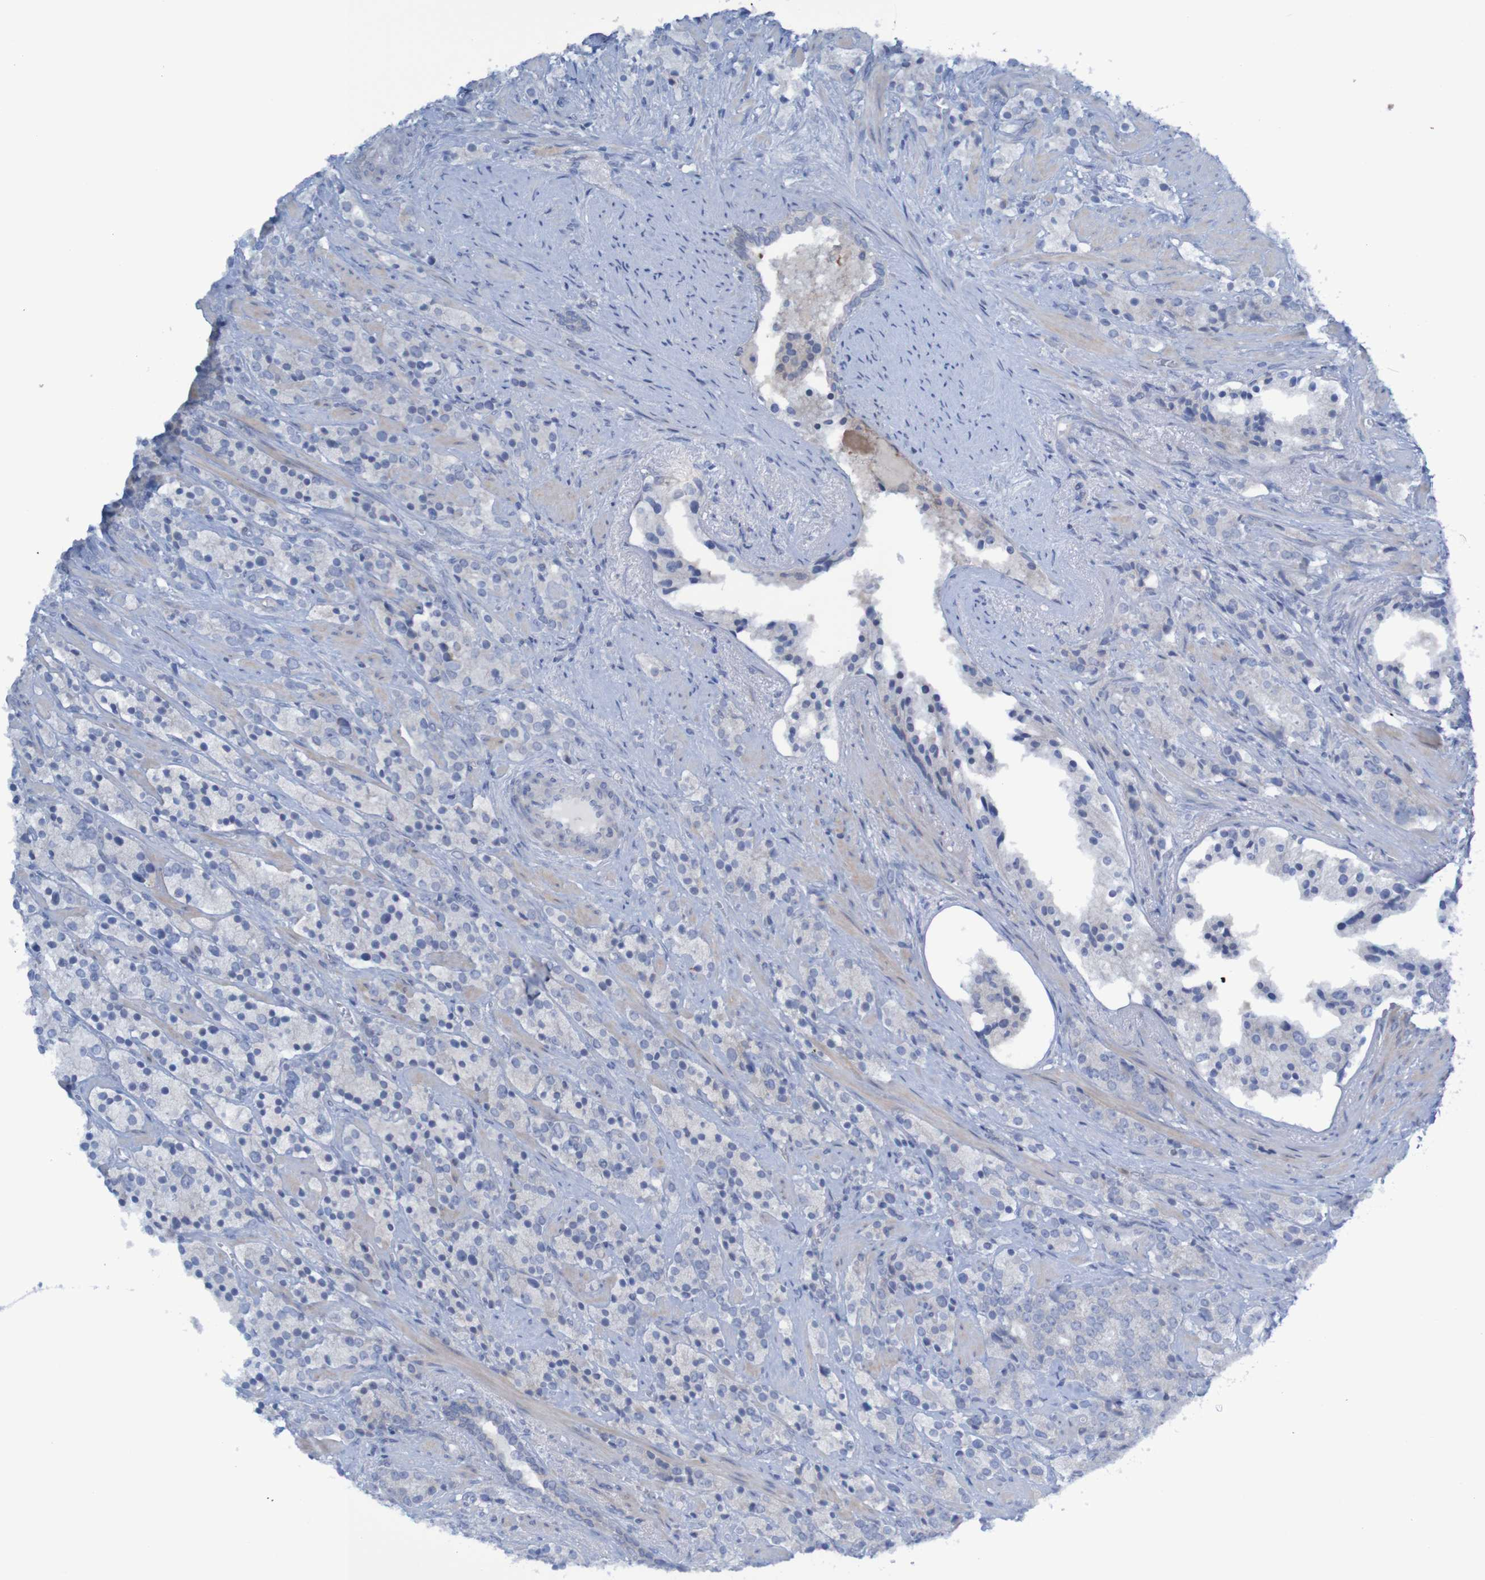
{"staining": {"intensity": "negative", "quantity": "none", "location": "none"}, "tissue": "prostate cancer", "cell_type": "Tumor cells", "image_type": "cancer", "snomed": [{"axis": "morphology", "description": "Adenocarcinoma, High grade"}, {"axis": "topography", "description": "Prostate"}], "caption": "IHC micrograph of neoplastic tissue: prostate high-grade adenocarcinoma stained with DAB (3,3'-diaminobenzidine) shows no significant protein staining in tumor cells. The staining is performed using DAB brown chromogen with nuclei counter-stained in using hematoxylin.", "gene": "ANGPT4", "patient": {"sex": "male", "age": 71}}